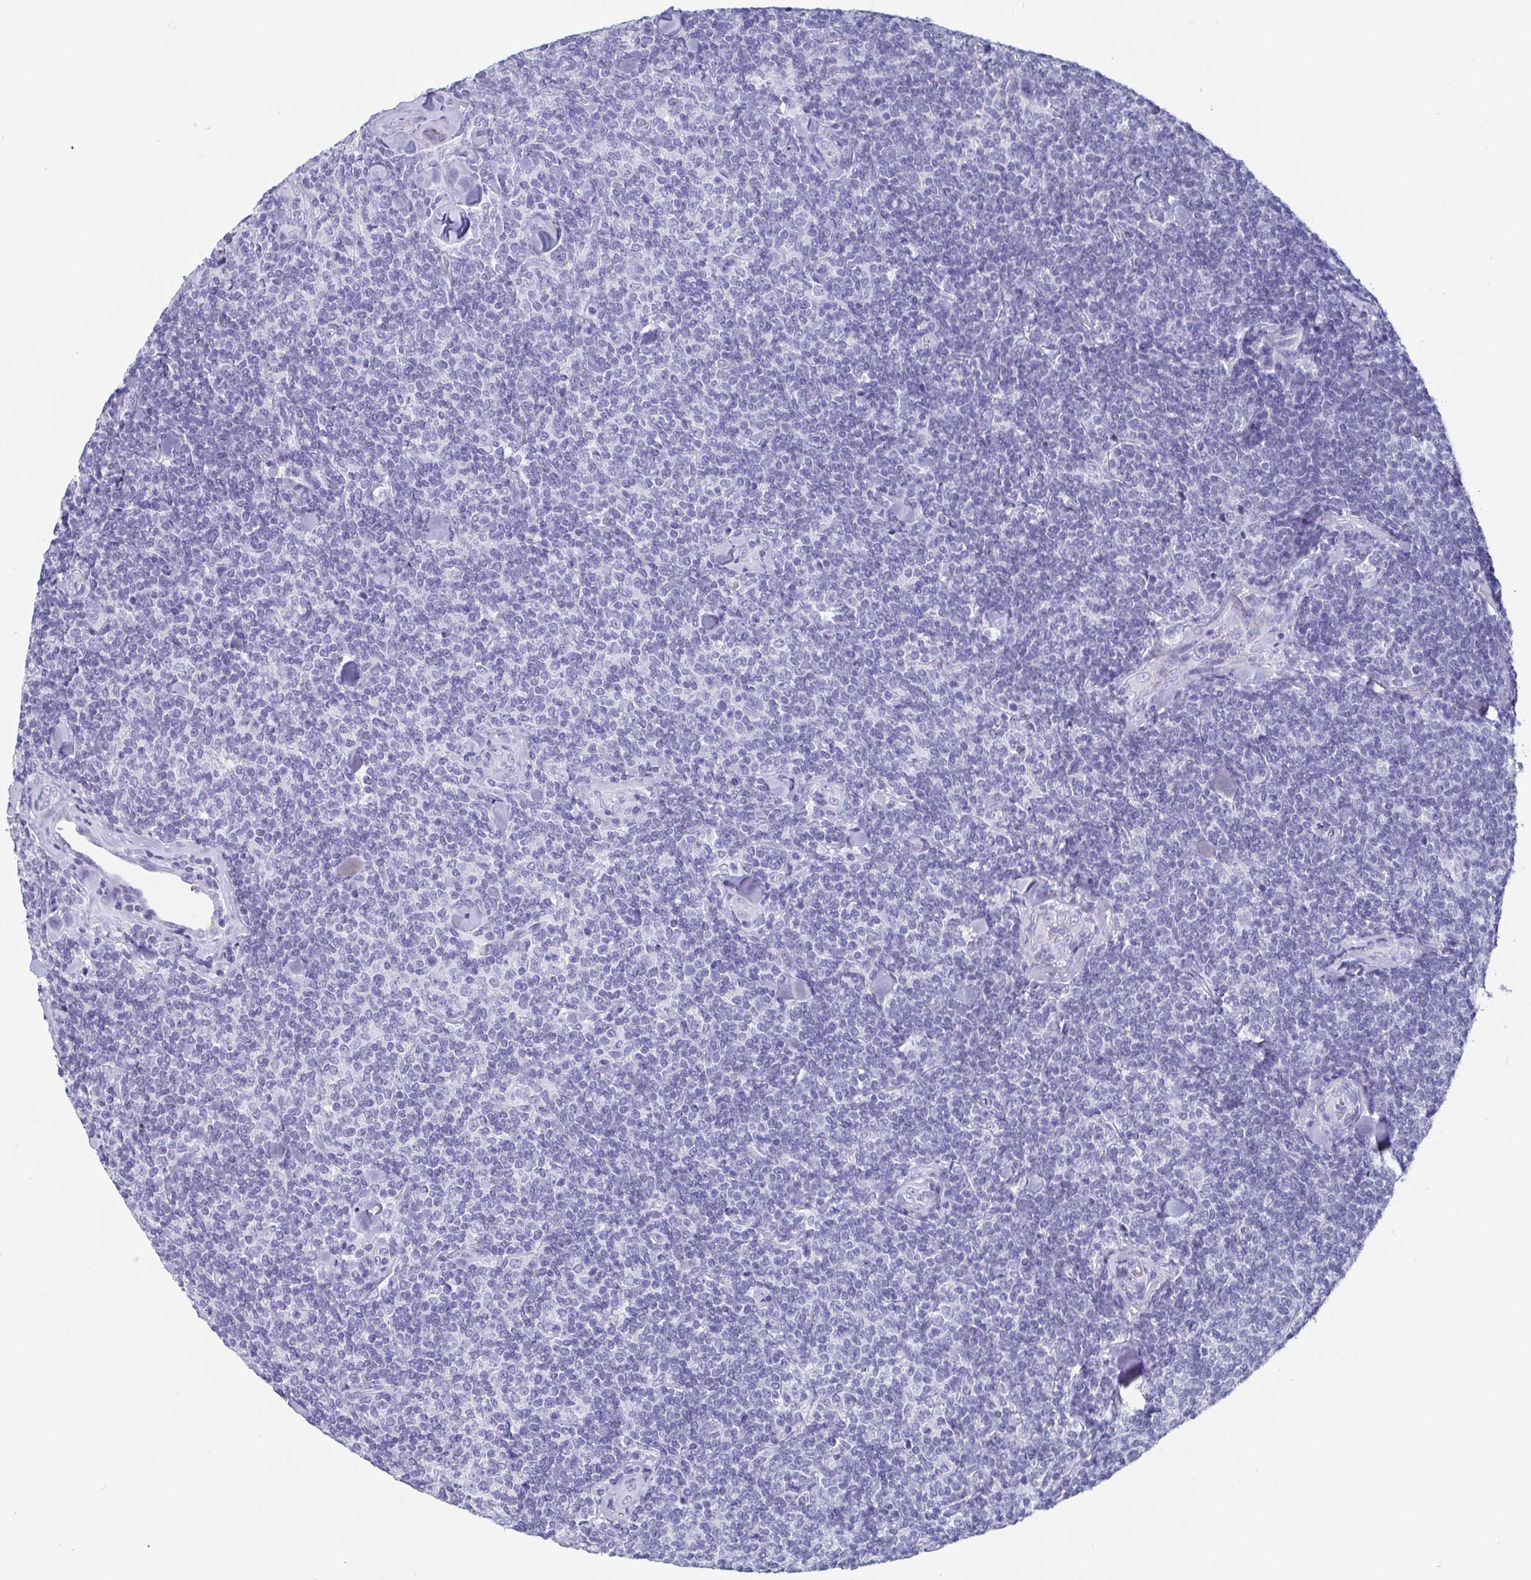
{"staining": {"intensity": "negative", "quantity": "none", "location": "none"}, "tissue": "lymphoma", "cell_type": "Tumor cells", "image_type": "cancer", "snomed": [{"axis": "morphology", "description": "Malignant lymphoma, non-Hodgkin's type, Low grade"}, {"axis": "topography", "description": "Lymph node"}], "caption": "This is a photomicrograph of immunohistochemistry (IHC) staining of low-grade malignant lymphoma, non-Hodgkin's type, which shows no positivity in tumor cells.", "gene": "SCGN", "patient": {"sex": "female", "age": 56}}